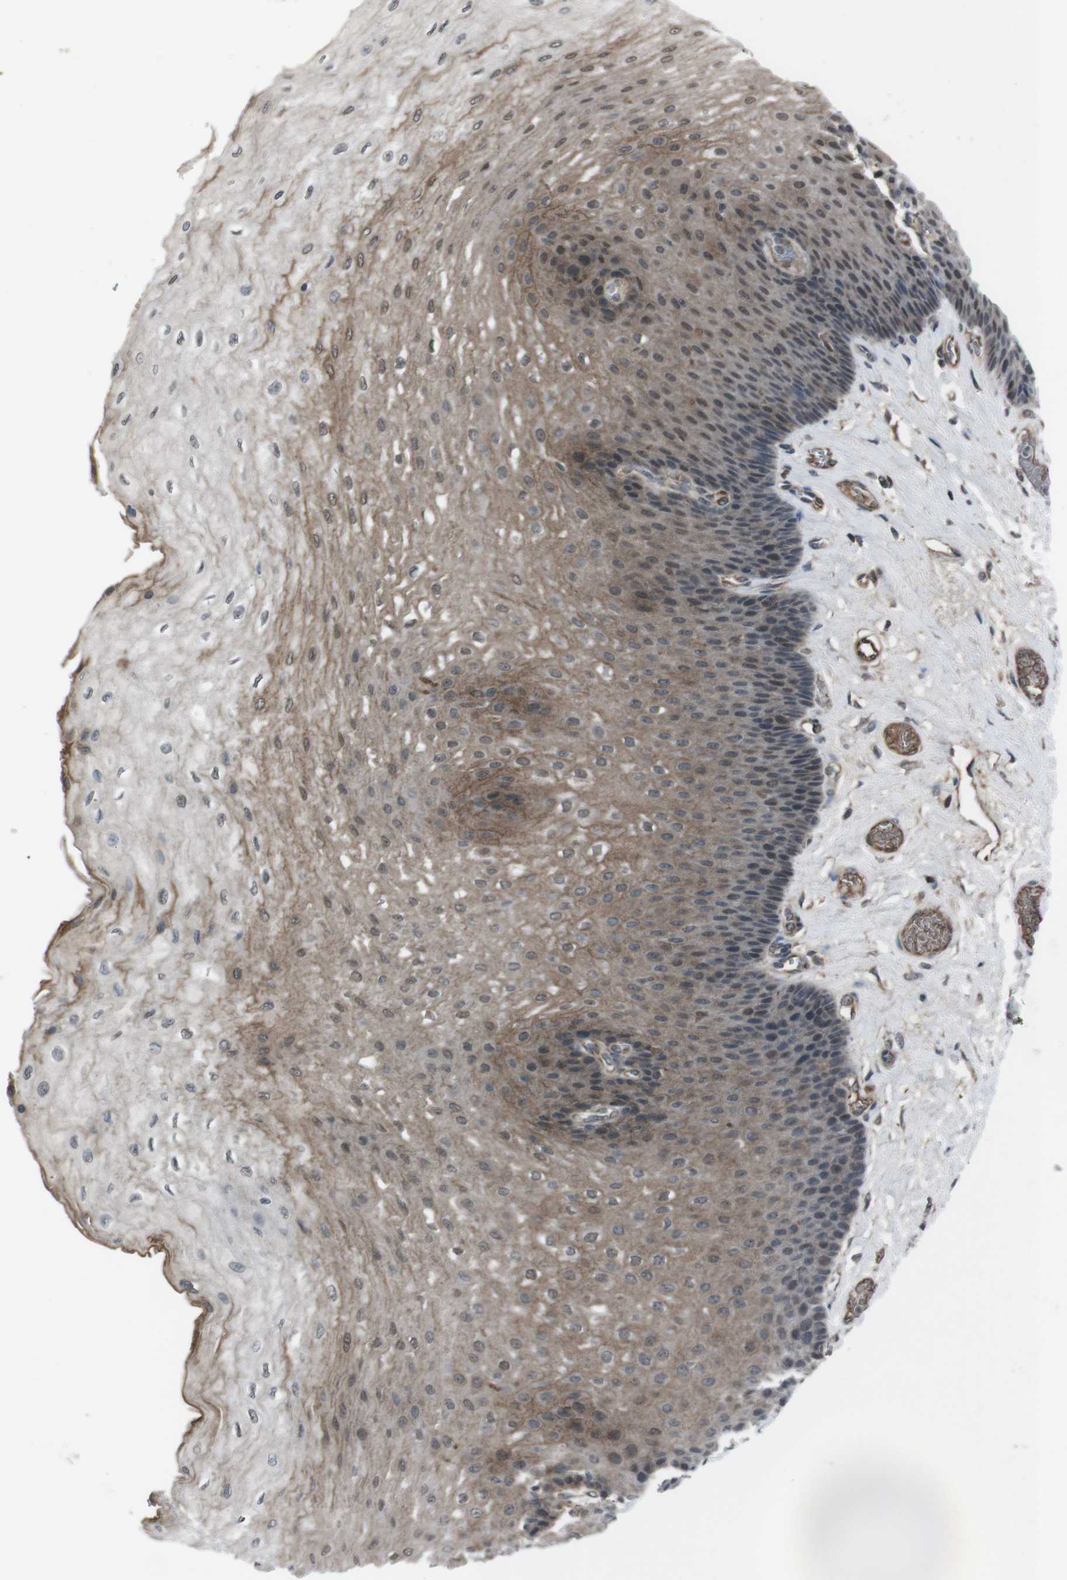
{"staining": {"intensity": "moderate", "quantity": ">75%", "location": "cytoplasmic/membranous,nuclear"}, "tissue": "esophagus", "cell_type": "Squamous epithelial cells", "image_type": "normal", "snomed": [{"axis": "morphology", "description": "Normal tissue, NOS"}, {"axis": "topography", "description": "Esophagus"}], "caption": "Immunohistochemistry of benign human esophagus exhibits medium levels of moderate cytoplasmic/membranous,nuclear staining in about >75% of squamous epithelial cells.", "gene": "SS18L1", "patient": {"sex": "female", "age": 72}}